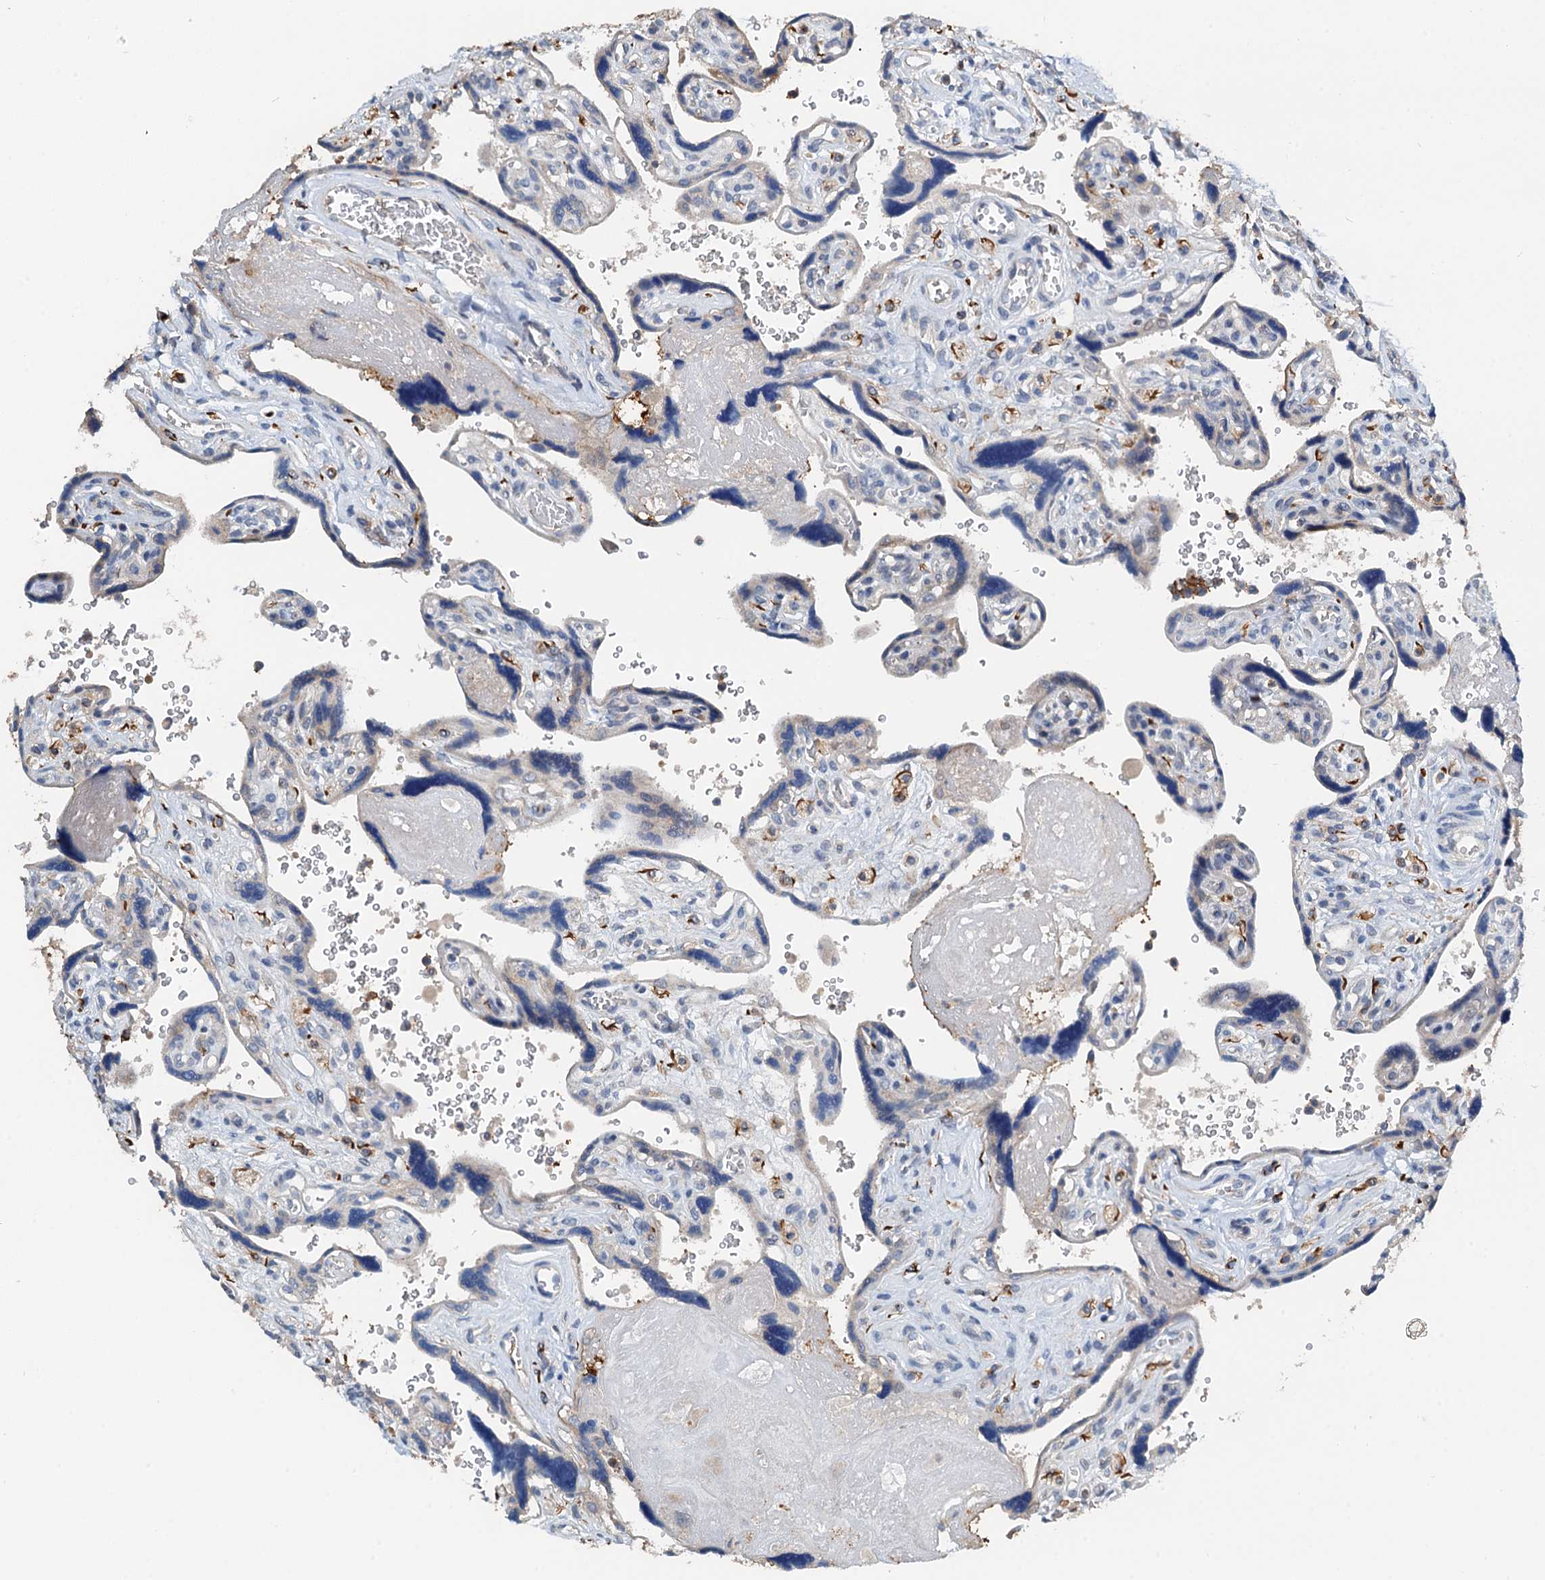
{"staining": {"intensity": "weak", "quantity": "<25%", "location": "cytoplasmic/membranous"}, "tissue": "placenta", "cell_type": "Trophoblastic cells", "image_type": "normal", "snomed": [{"axis": "morphology", "description": "Normal tissue, NOS"}, {"axis": "topography", "description": "Placenta"}], "caption": "Protein analysis of benign placenta displays no significant positivity in trophoblastic cells.", "gene": "ZNF606", "patient": {"sex": "female", "age": 39}}